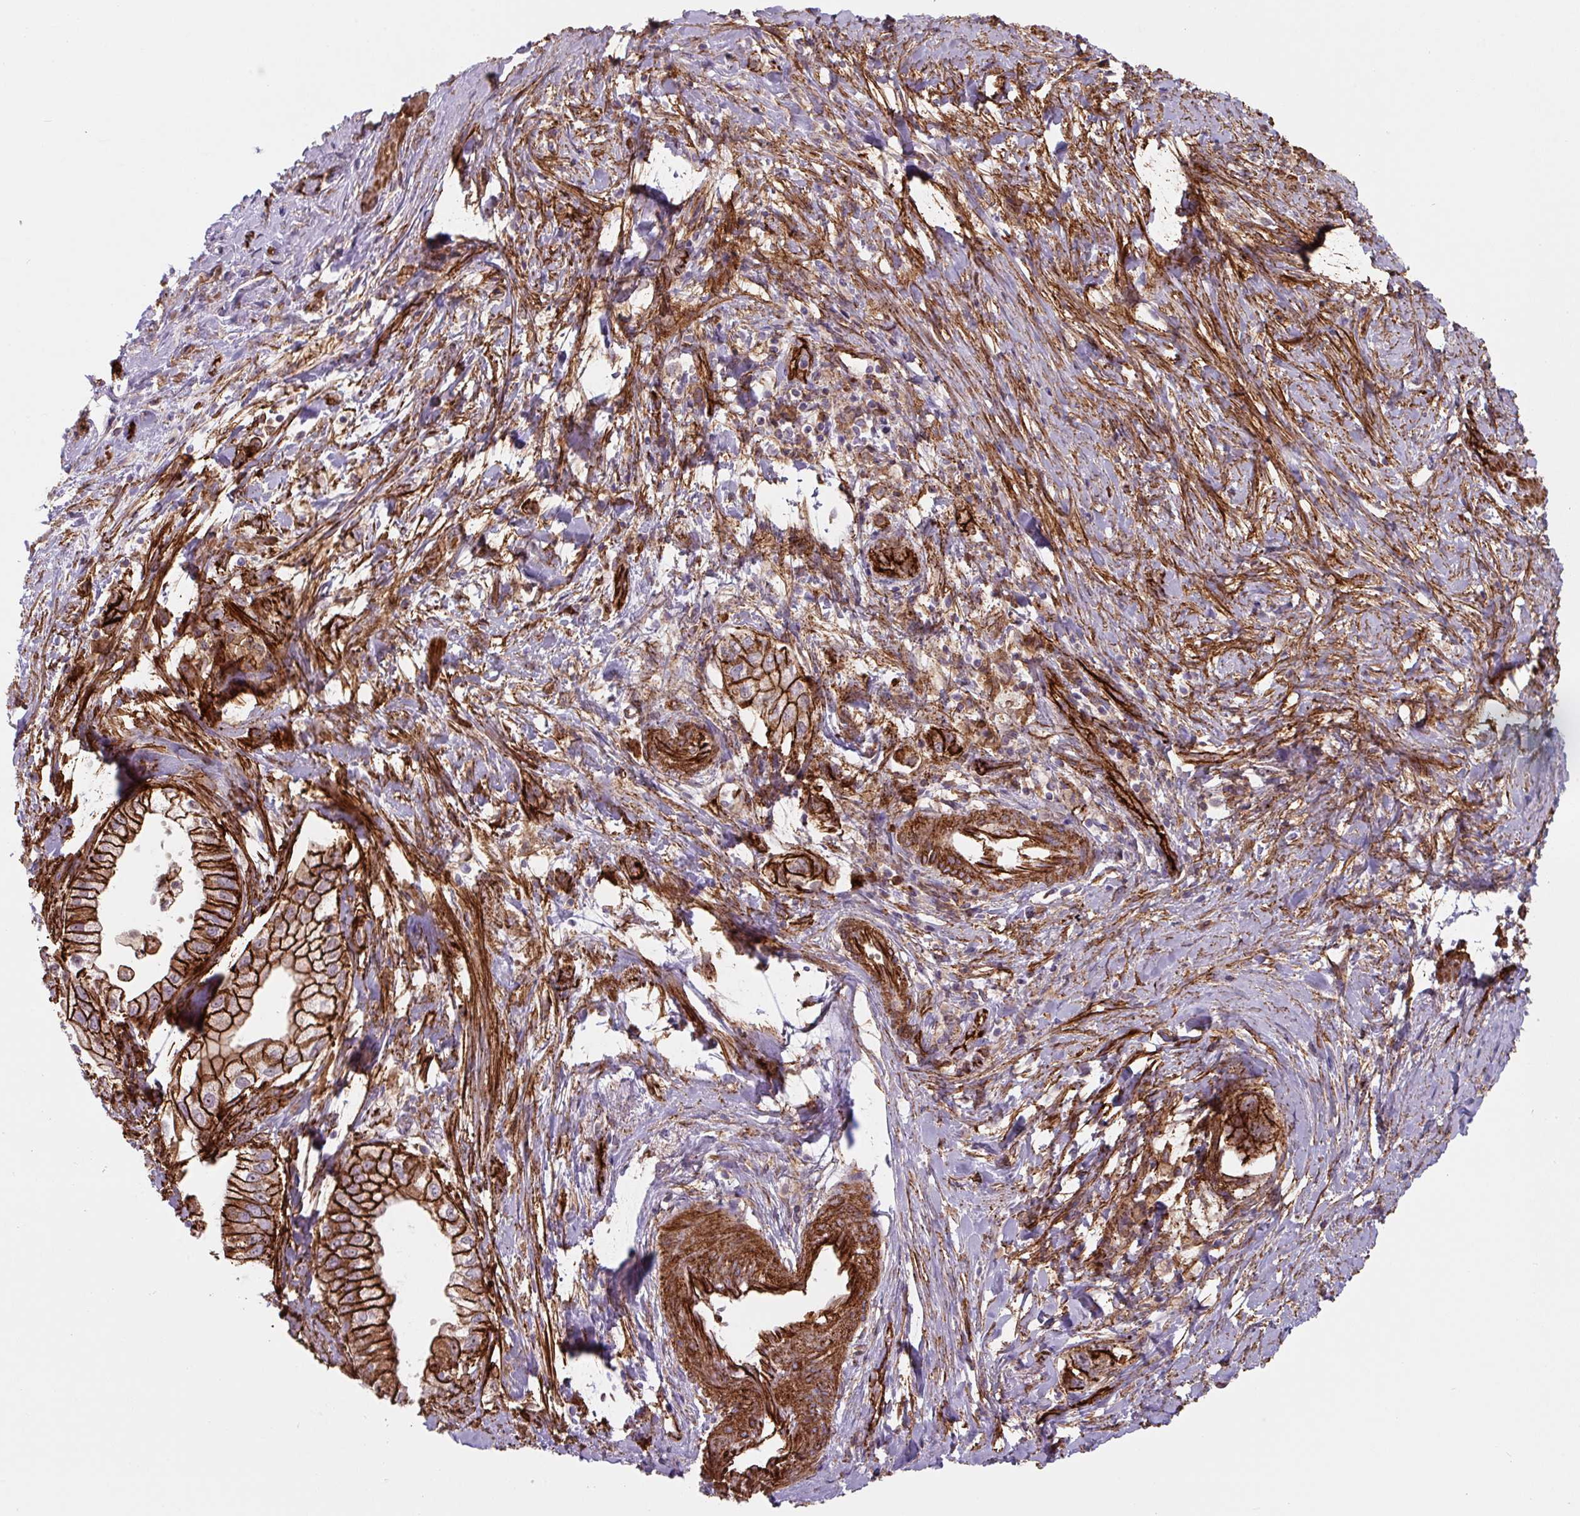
{"staining": {"intensity": "strong", "quantity": ">75%", "location": "cytoplasmic/membranous"}, "tissue": "pancreatic cancer", "cell_type": "Tumor cells", "image_type": "cancer", "snomed": [{"axis": "morphology", "description": "Adenocarcinoma, NOS"}, {"axis": "topography", "description": "Pancreas"}], "caption": "Human pancreatic cancer stained with a protein marker shows strong staining in tumor cells.", "gene": "DHFR2", "patient": {"sex": "male", "age": 70}}